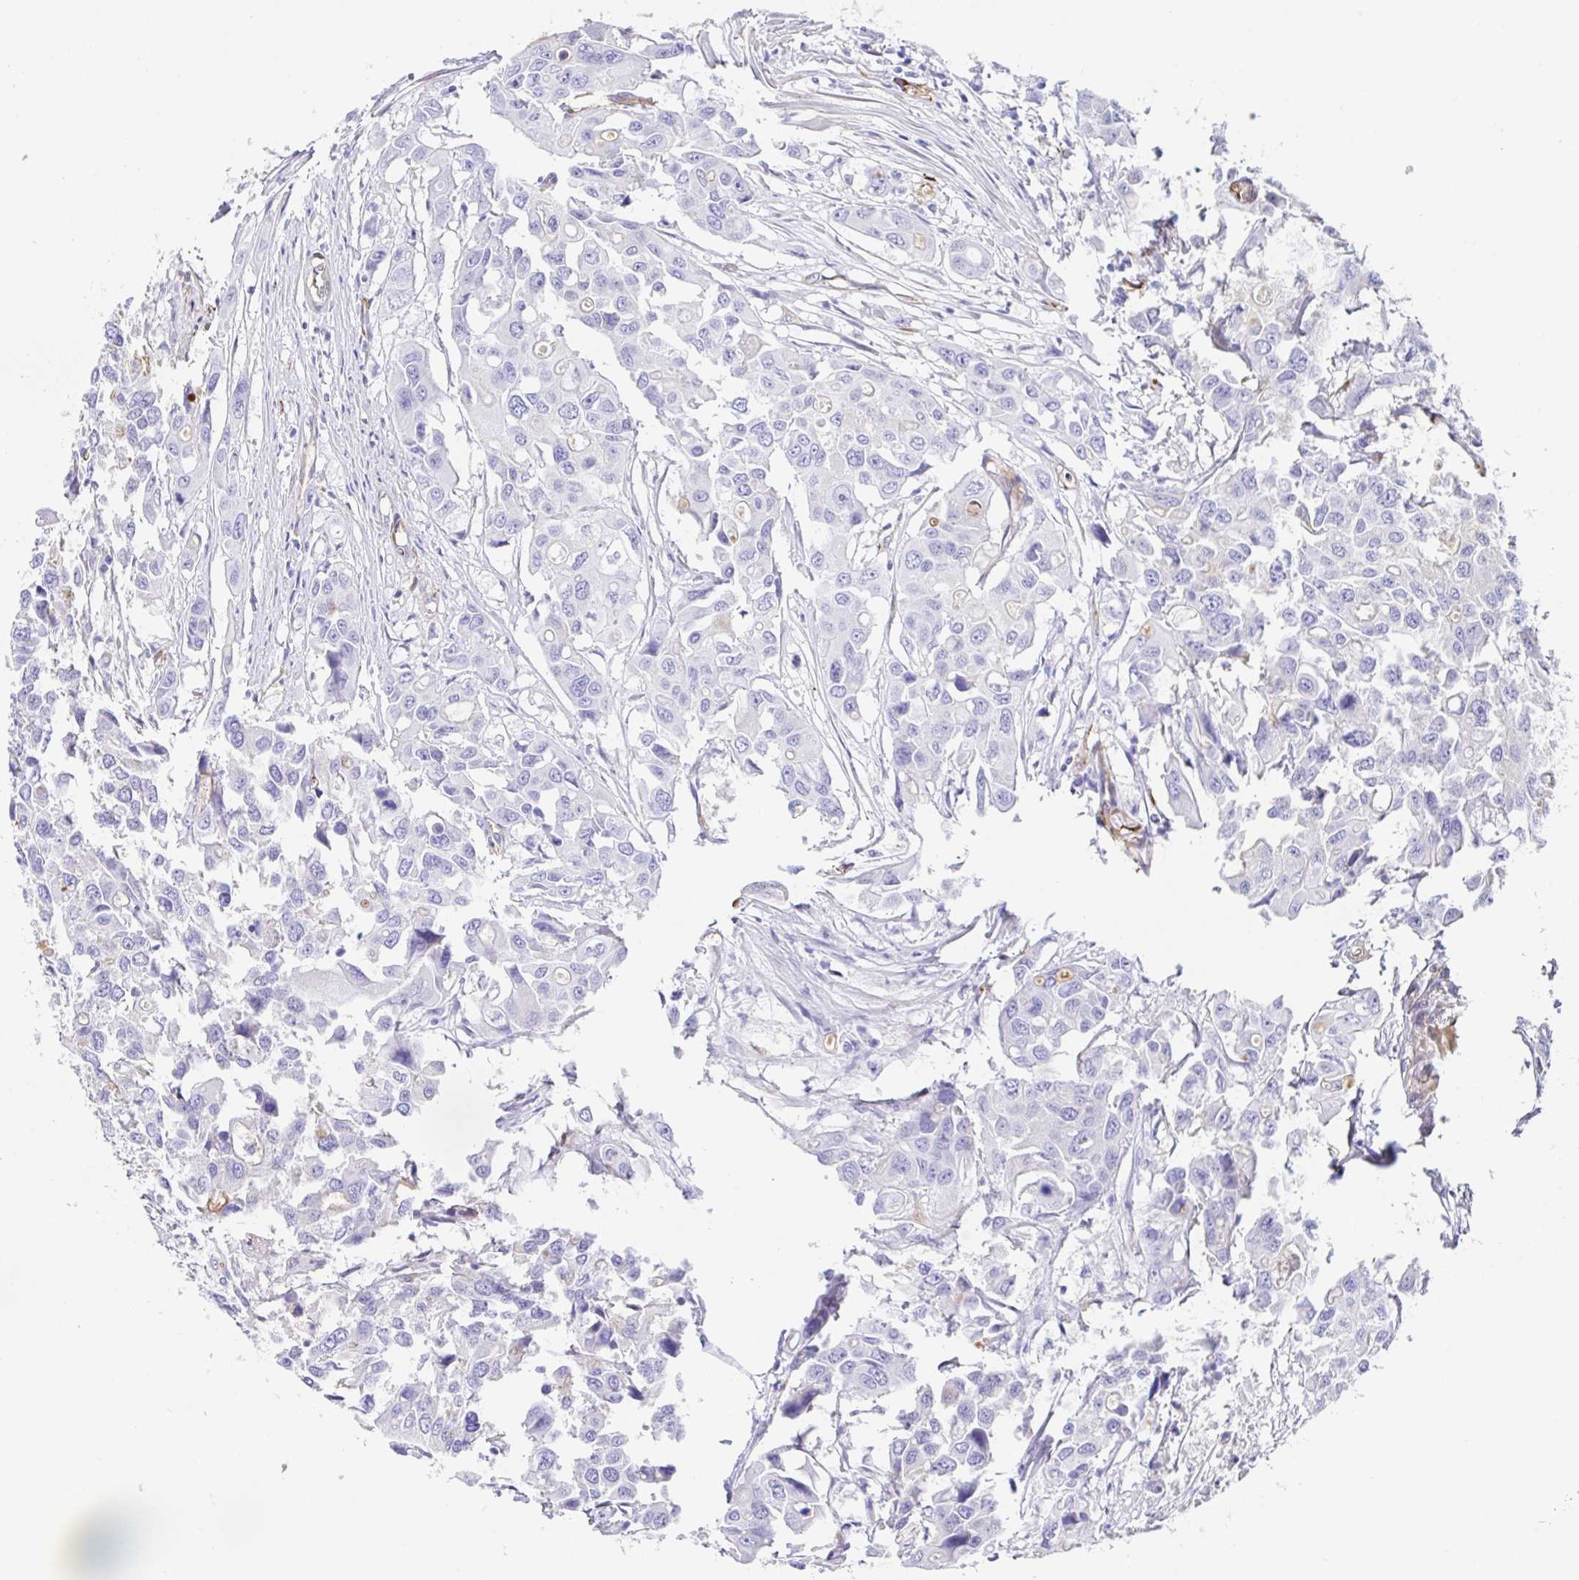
{"staining": {"intensity": "negative", "quantity": "none", "location": "none"}, "tissue": "colorectal cancer", "cell_type": "Tumor cells", "image_type": "cancer", "snomed": [{"axis": "morphology", "description": "Adenocarcinoma, NOS"}, {"axis": "topography", "description": "Colon"}], "caption": "DAB (3,3'-diaminobenzidine) immunohistochemical staining of human colorectal cancer demonstrates no significant expression in tumor cells.", "gene": "DOCK1", "patient": {"sex": "male", "age": 77}}